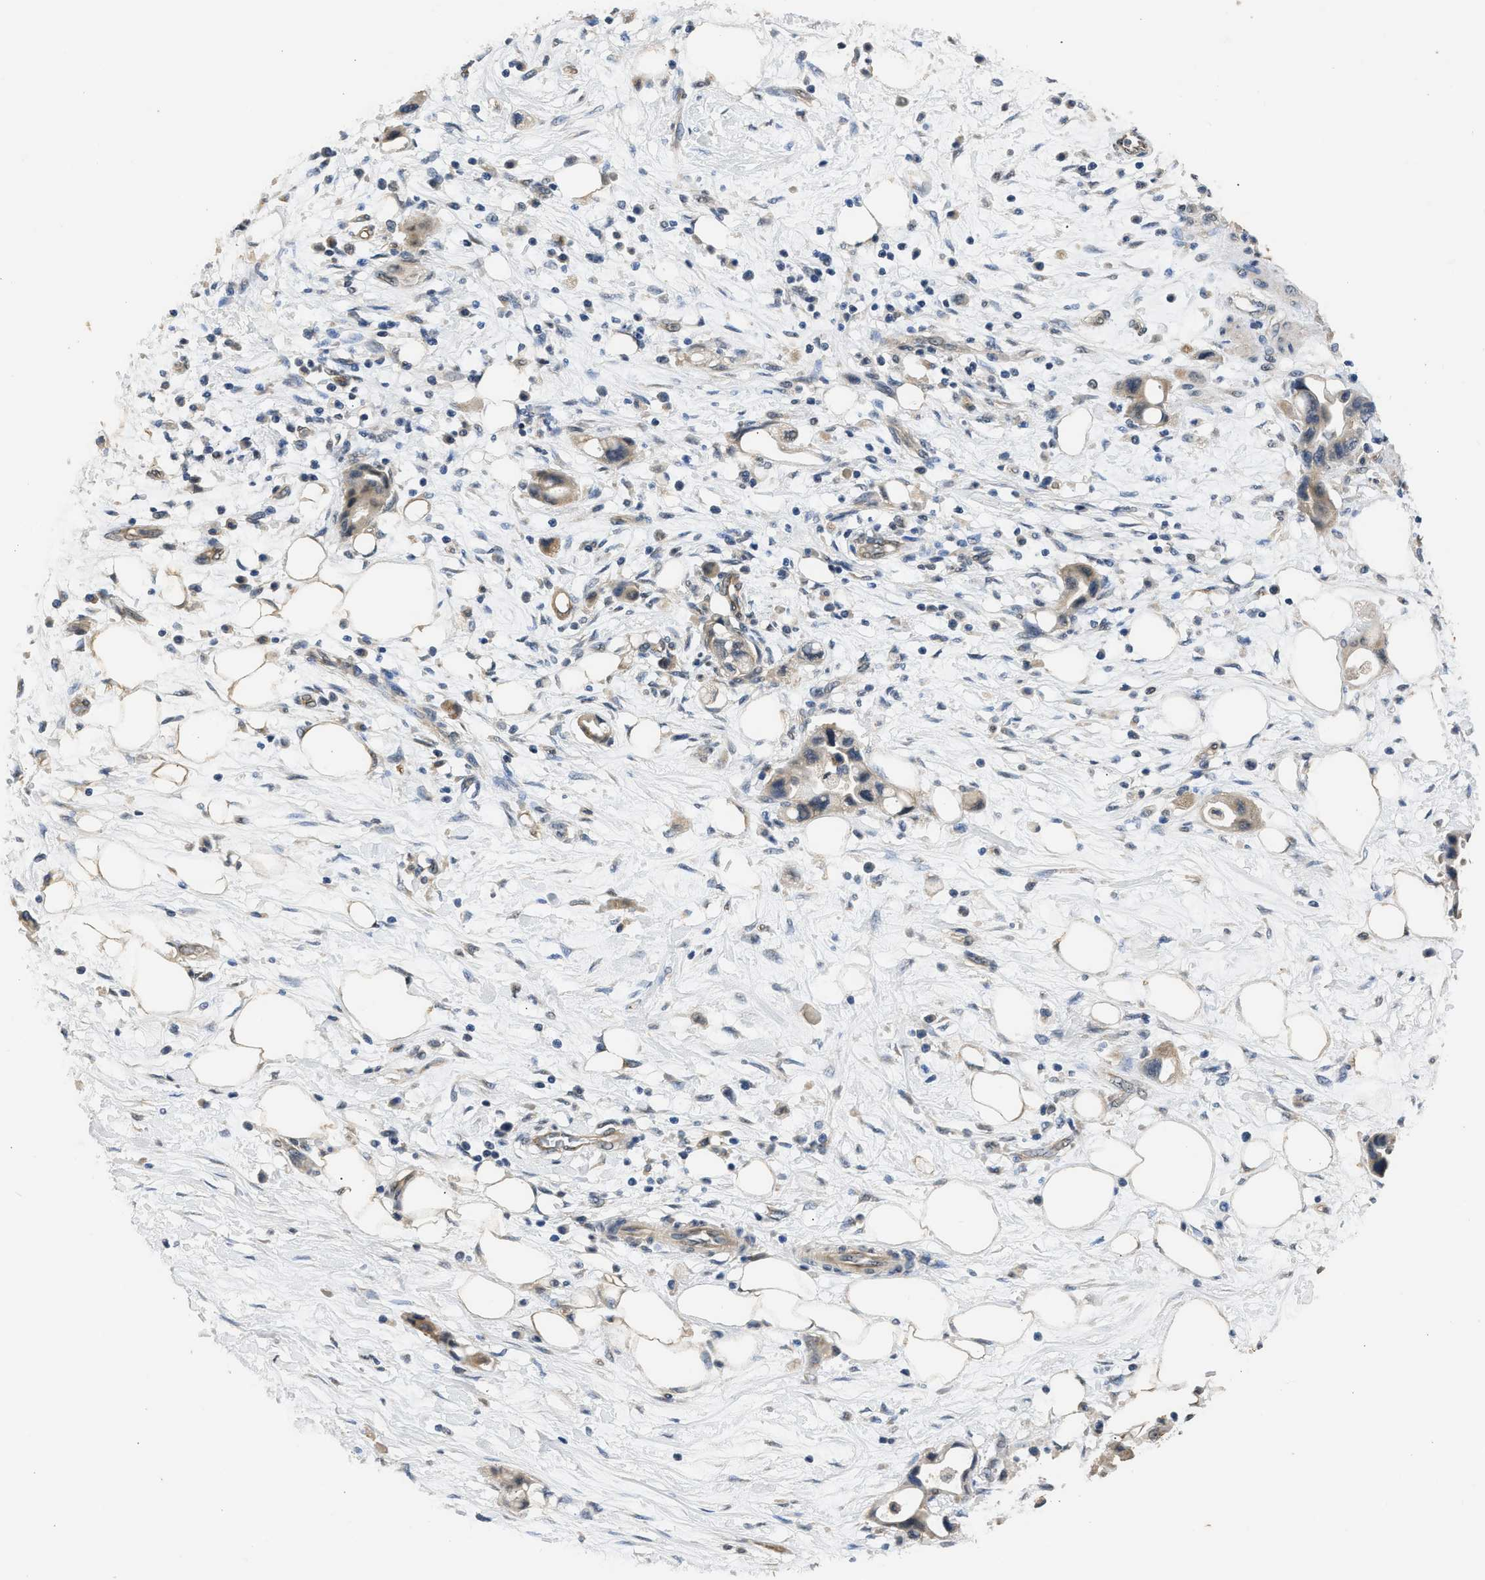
{"staining": {"intensity": "weak", "quantity": "<25%", "location": "cytoplasmic/membranous"}, "tissue": "pancreatic cancer", "cell_type": "Tumor cells", "image_type": "cancer", "snomed": [{"axis": "morphology", "description": "Adenocarcinoma, NOS"}, {"axis": "topography", "description": "Pancreas"}], "caption": "A histopathology image of adenocarcinoma (pancreatic) stained for a protein shows no brown staining in tumor cells.", "gene": "SPINT2", "patient": {"sex": "female", "age": 57}}